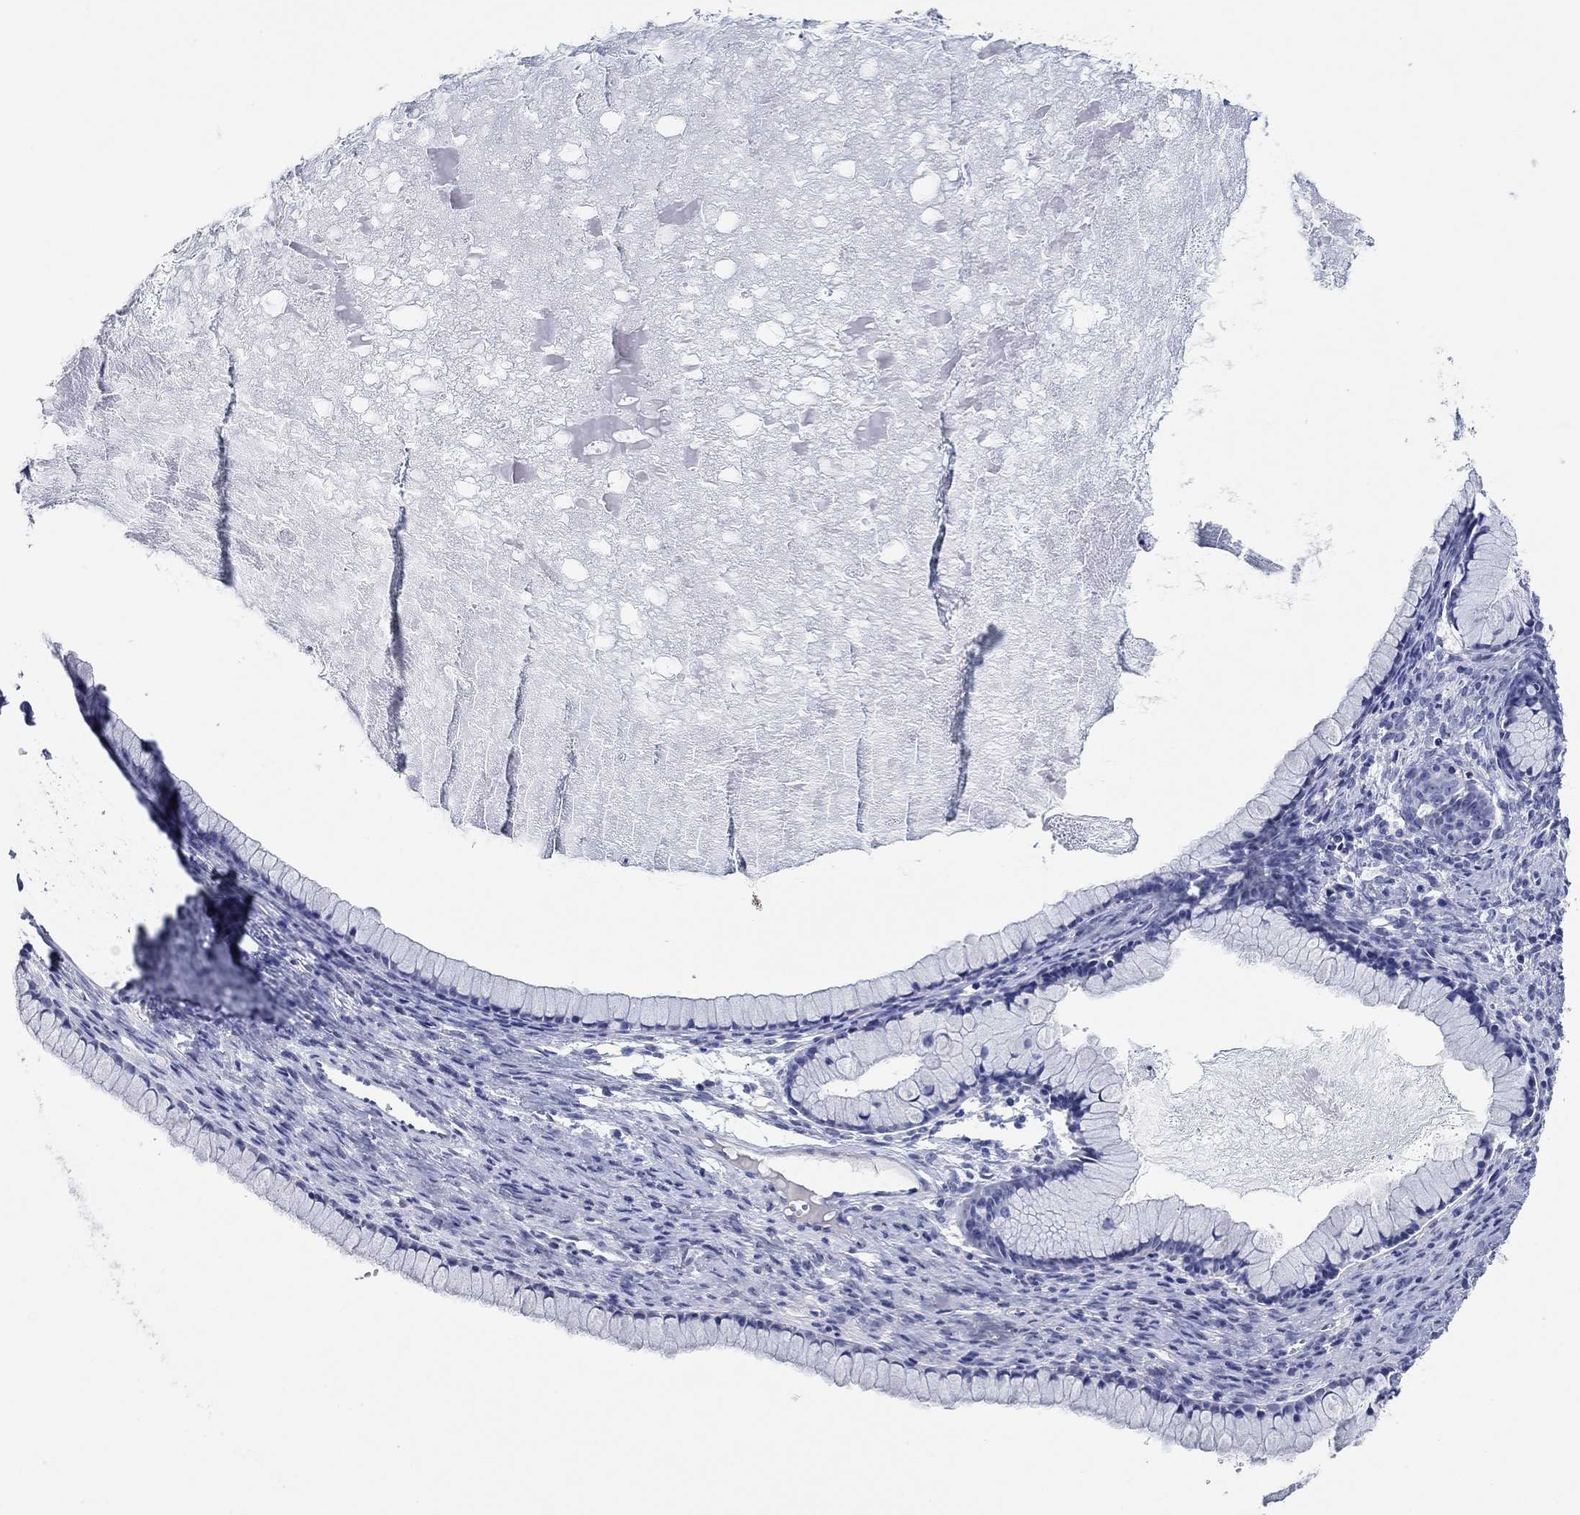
{"staining": {"intensity": "negative", "quantity": "none", "location": "none"}, "tissue": "ovarian cancer", "cell_type": "Tumor cells", "image_type": "cancer", "snomed": [{"axis": "morphology", "description": "Cystadenocarcinoma, mucinous, NOS"}, {"axis": "topography", "description": "Ovary"}], "caption": "A histopathology image of ovarian cancer stained for a protein displays no brown staining in tumor cells.", "gene": "POU5F1", "patient": {"sex": "female", "age": 41}}